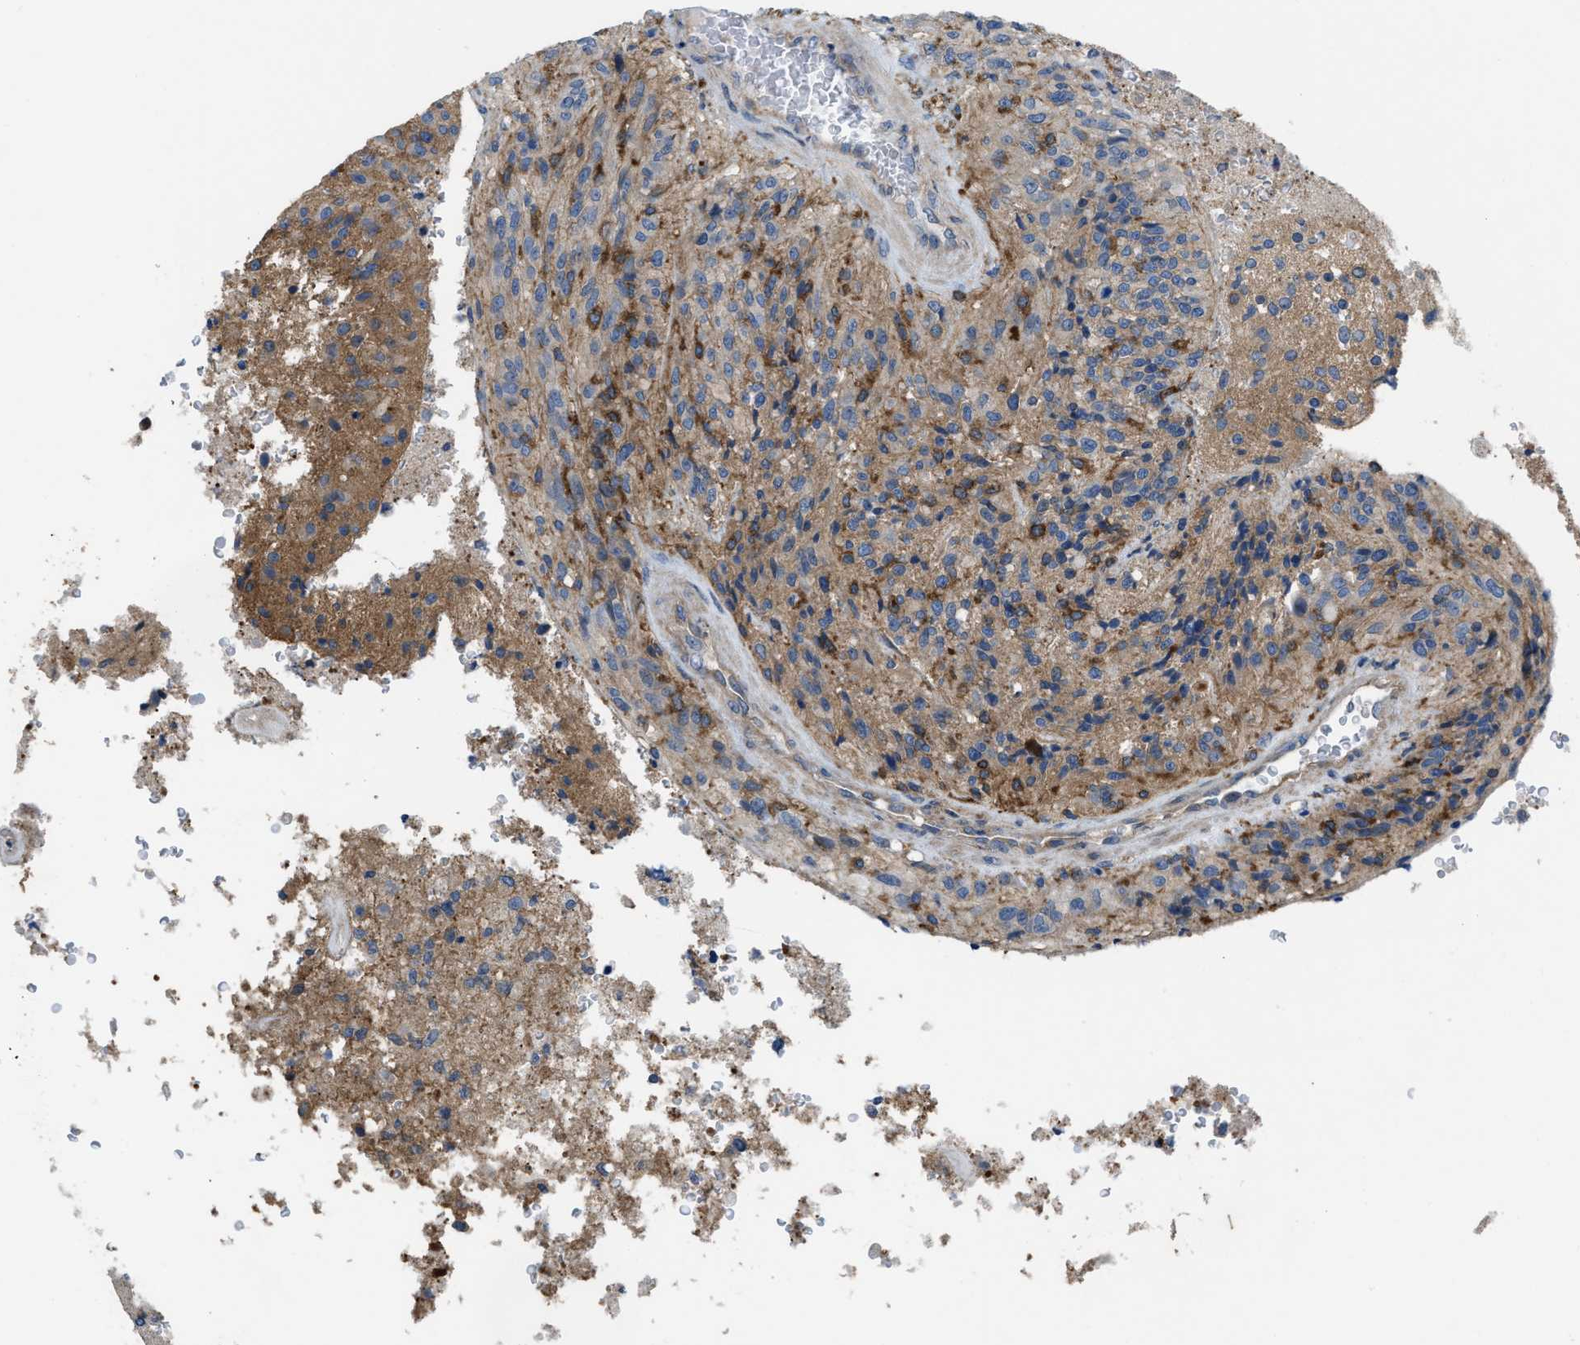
{"staining": {"intensity": "moderate", "quantity": "<25%", "location": "cytoplasmic/membranous"}, "tissue": "glioma", "cell_type": "Tumor cells", "image_type": "cancer", "snomed": [{"axis": "morphology", "description": "Normal tissue, NOS"}, {"axis": "morphology", "description": "Glioma, malignant, High grade"}, {"axis": "topography", "description": "Cerebral cortex"}], "caption": "High-grade glioma (malignant) tissue displays moderate cytoplasmic/membranous expression in approximately <25% of tumor cells", "gene": "MYO18A", "patient": {"sex": "male", "age": 77}}